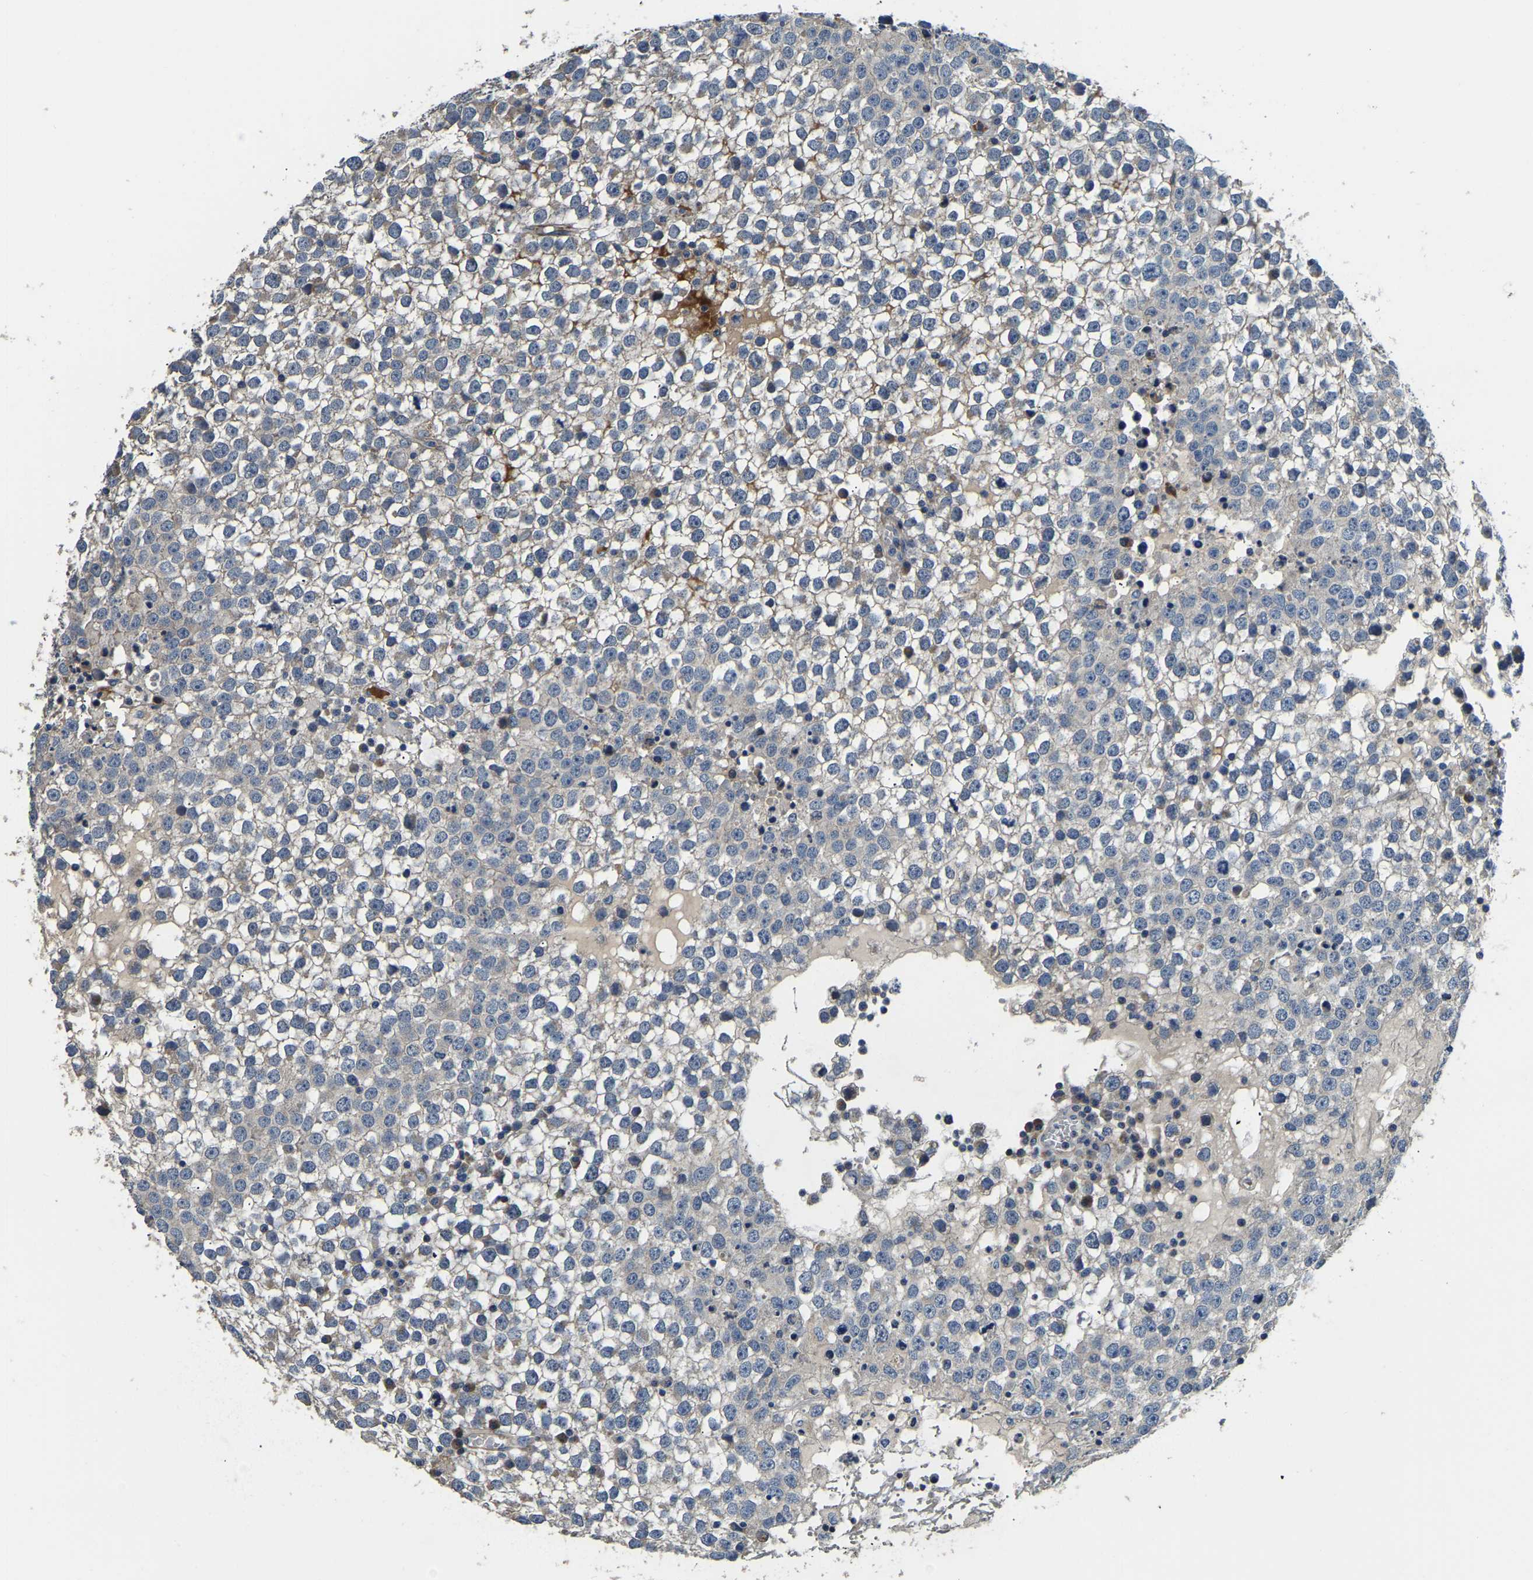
{"staining": {"intensity": "negative", "quantity": "none", "location": "none"}, "tissue": "testis cancer", "cell_type": "Tumor cells", "image_type": "cancer", "snomed": [{"axis": "morphology", "description": "Seminoma, NOS"}, {"axis": "topography", "description": "Testis"}], "caption": "Testis seminoma was stained to show a protein in brown. There is no significant staining in tumor cells.", "gene": "RNF39", "patient": {"sex": "male", "age": 65}}